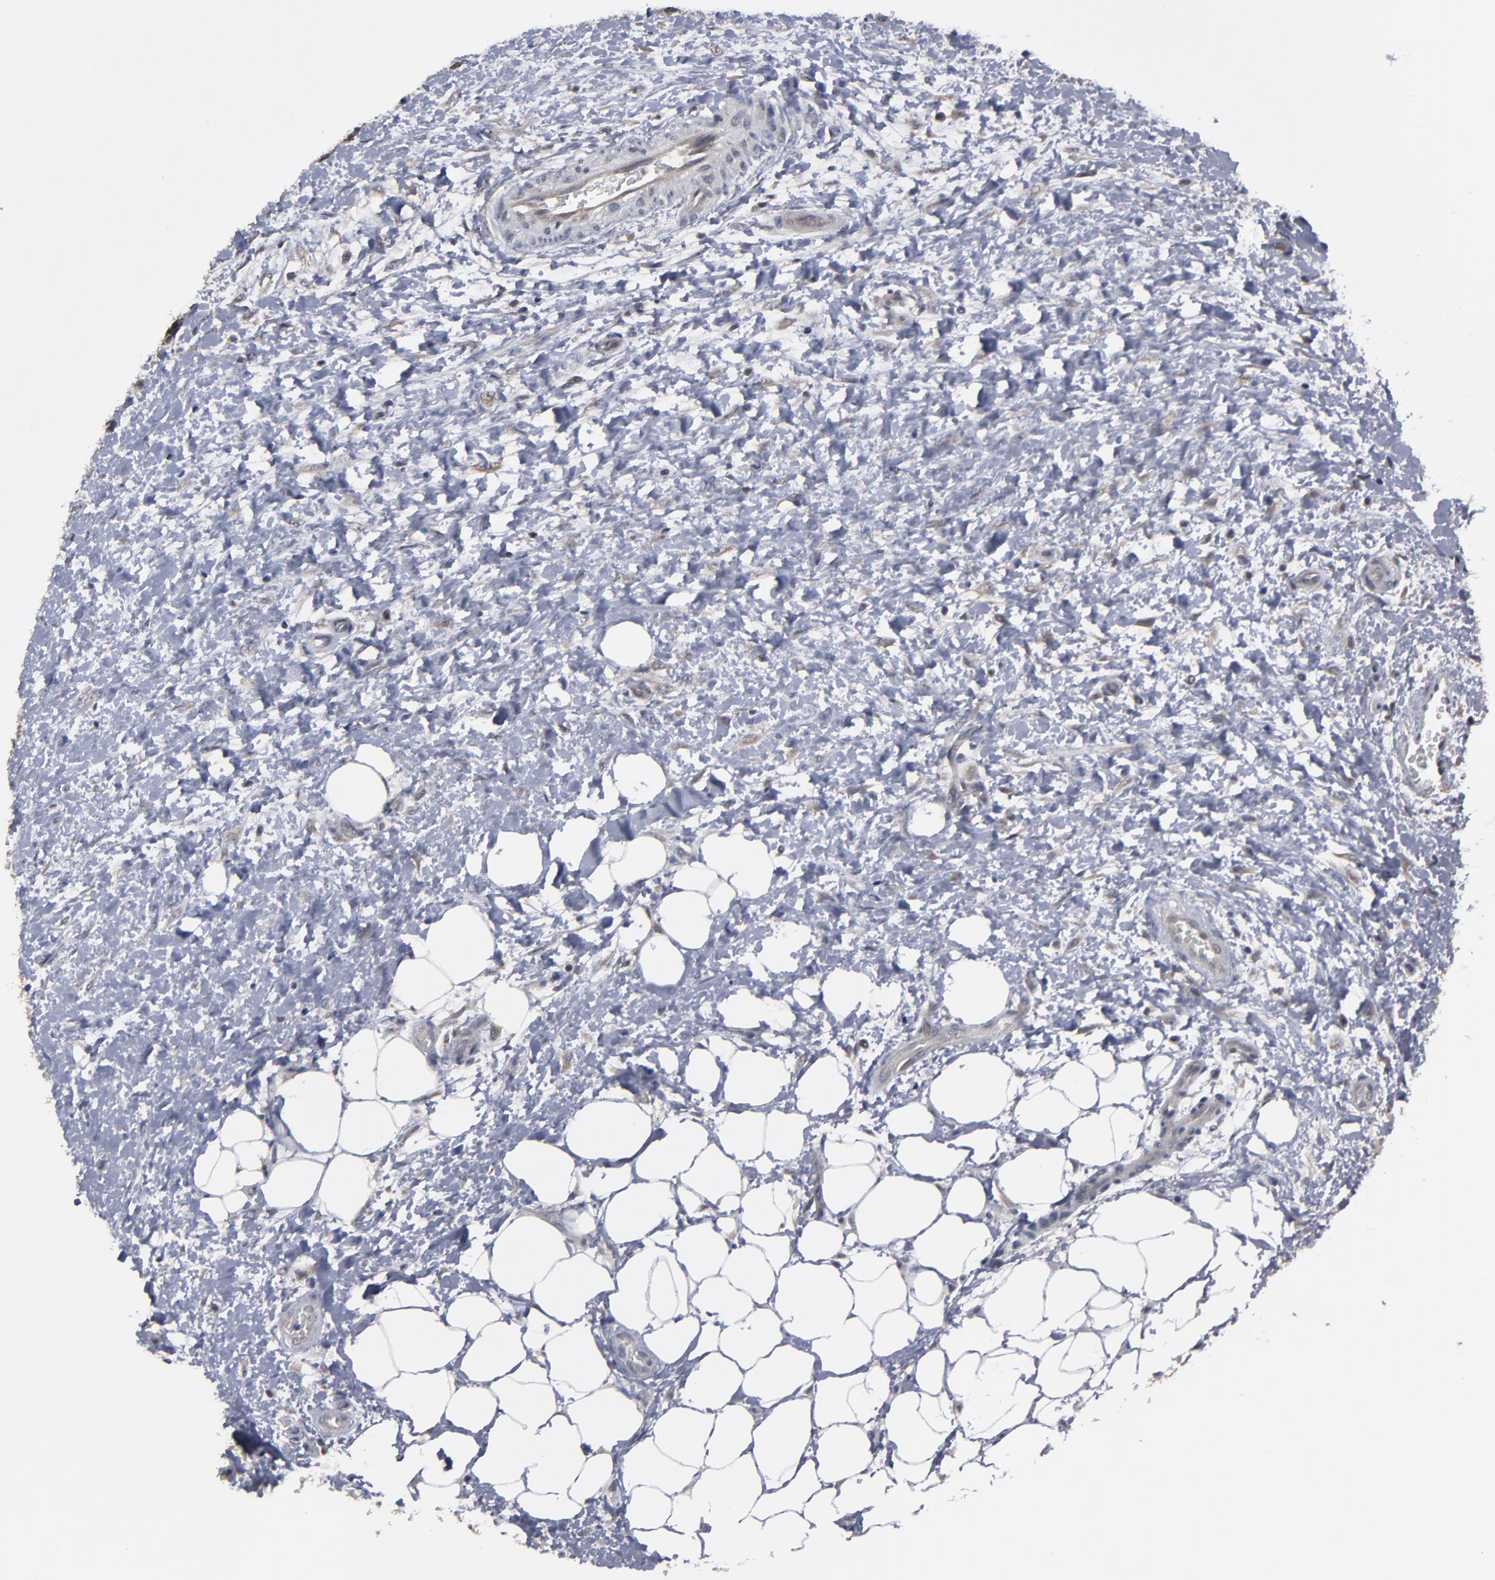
{"staining": {"intensity": "negative", "quantity": "none", "location": "none"}, "tissue": "lymphoma", "cell_type": "Tumor cells", "image_type": "cancer", "snomed": [{"axis": "morphology", "description": "Malignant lymphoma, non-Hodgkin's type, Low grade"}, {"axis": "topography", "description": "Lymph node"}], "caption": "An image of human low-grade malignant lymphoma, non-Hodgkin's type is negative for staining in tumor cells.", "gene": "SLC22A17", "patient": {"sex": "female", "age": 76}}